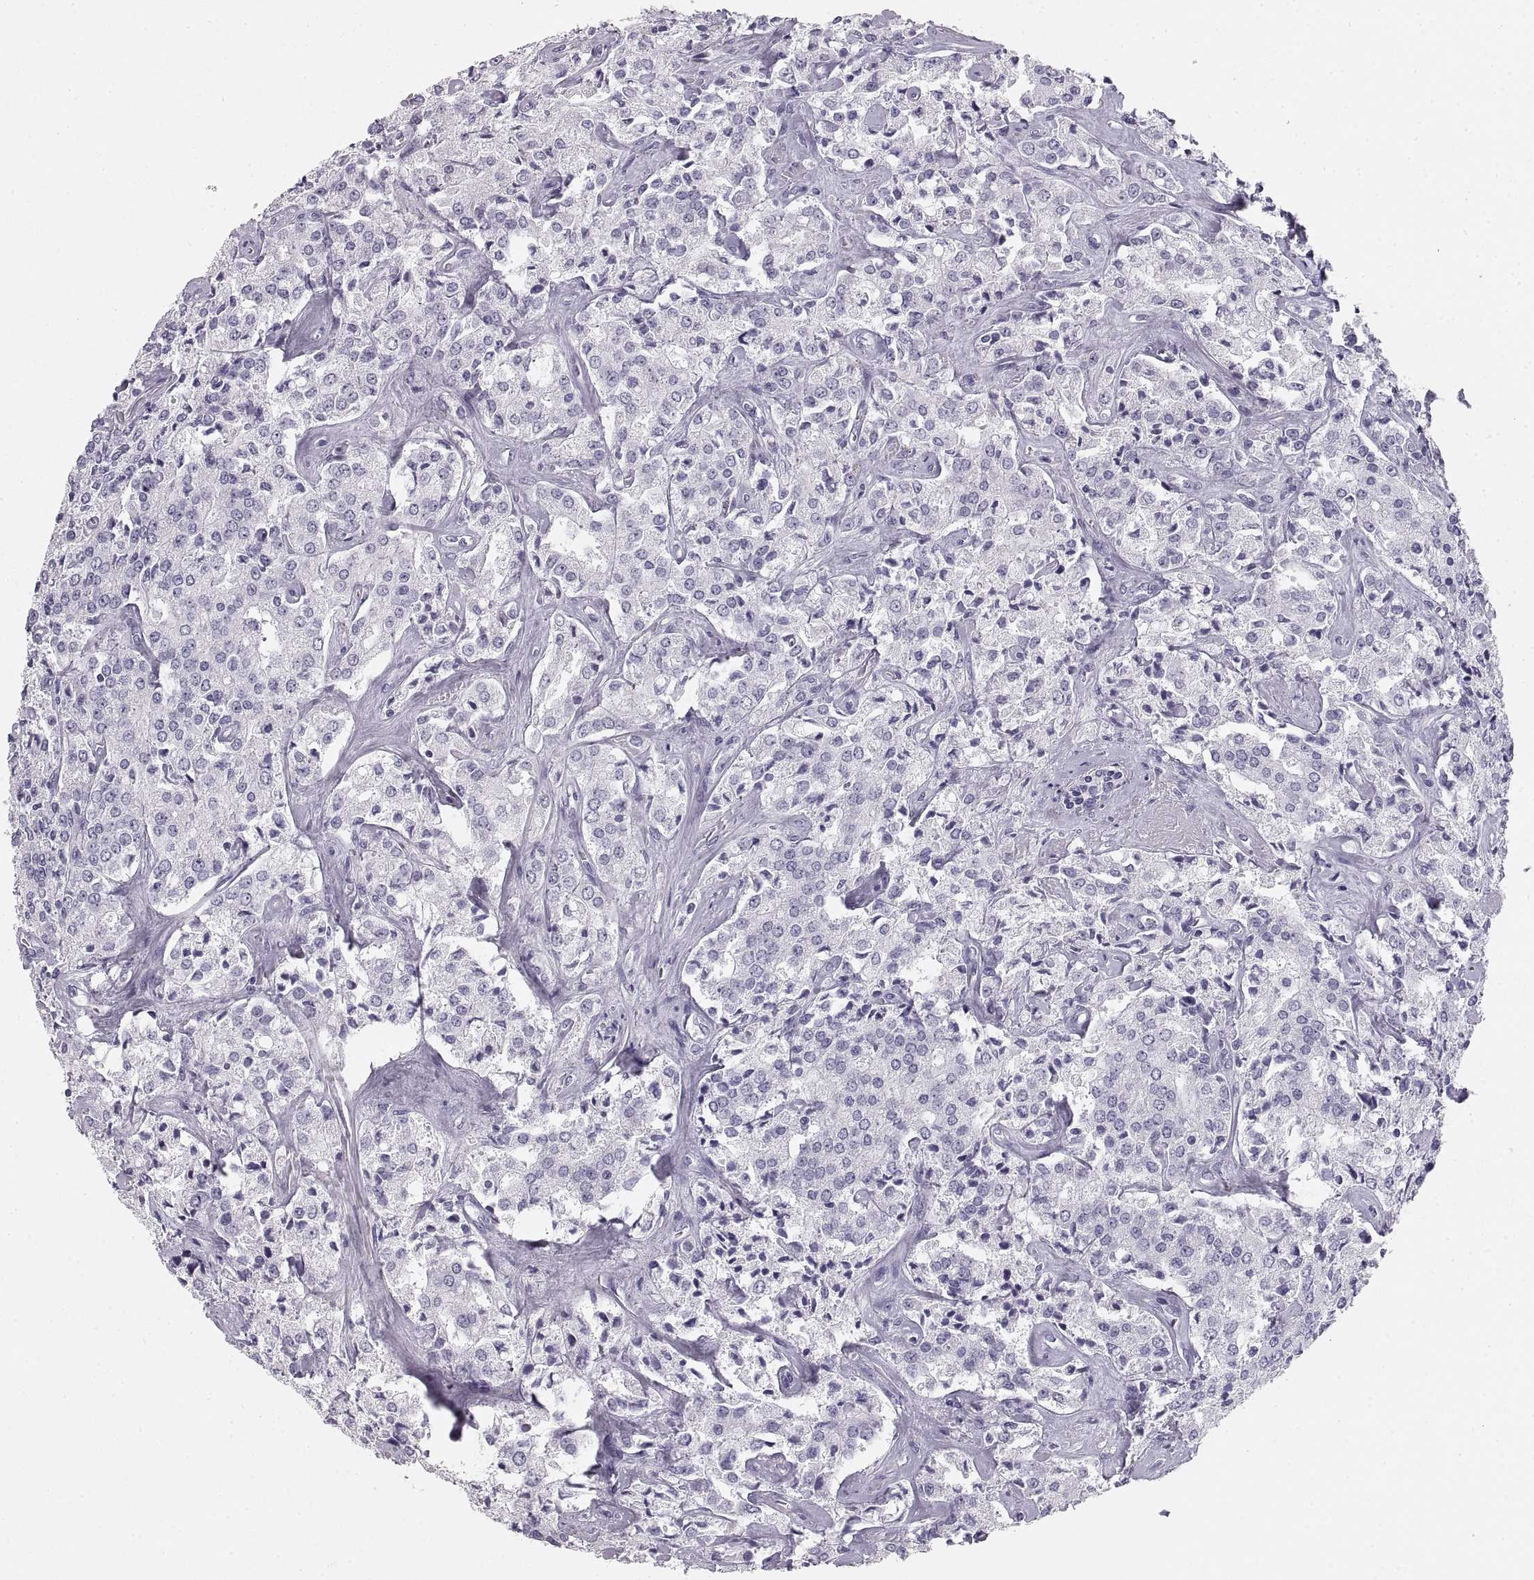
{"staining": {"intensity": "negative", "quantity": "none", "location": "none"}, "tissue": "prostate cancer", "cell_type": "Tumor cells", "image_type": "cancer", "snomed": [{"axis": "morphology", "description": "Adenocarcinoma, NOS"}, {"axis": "topography", "description": "Prostate"}], "caption": "Immunohistochemistry micrograph of human prostate adenocarcinoma stained for a protein (brown), which demonstrates no staining in tumor cells. Brightfield microscopy of IHC stained with DAB (brown) and hematoxylin (blue), captured at high magnification.", "gene": "CRYAA", "patient": {"sex": "male", "age": 66}}